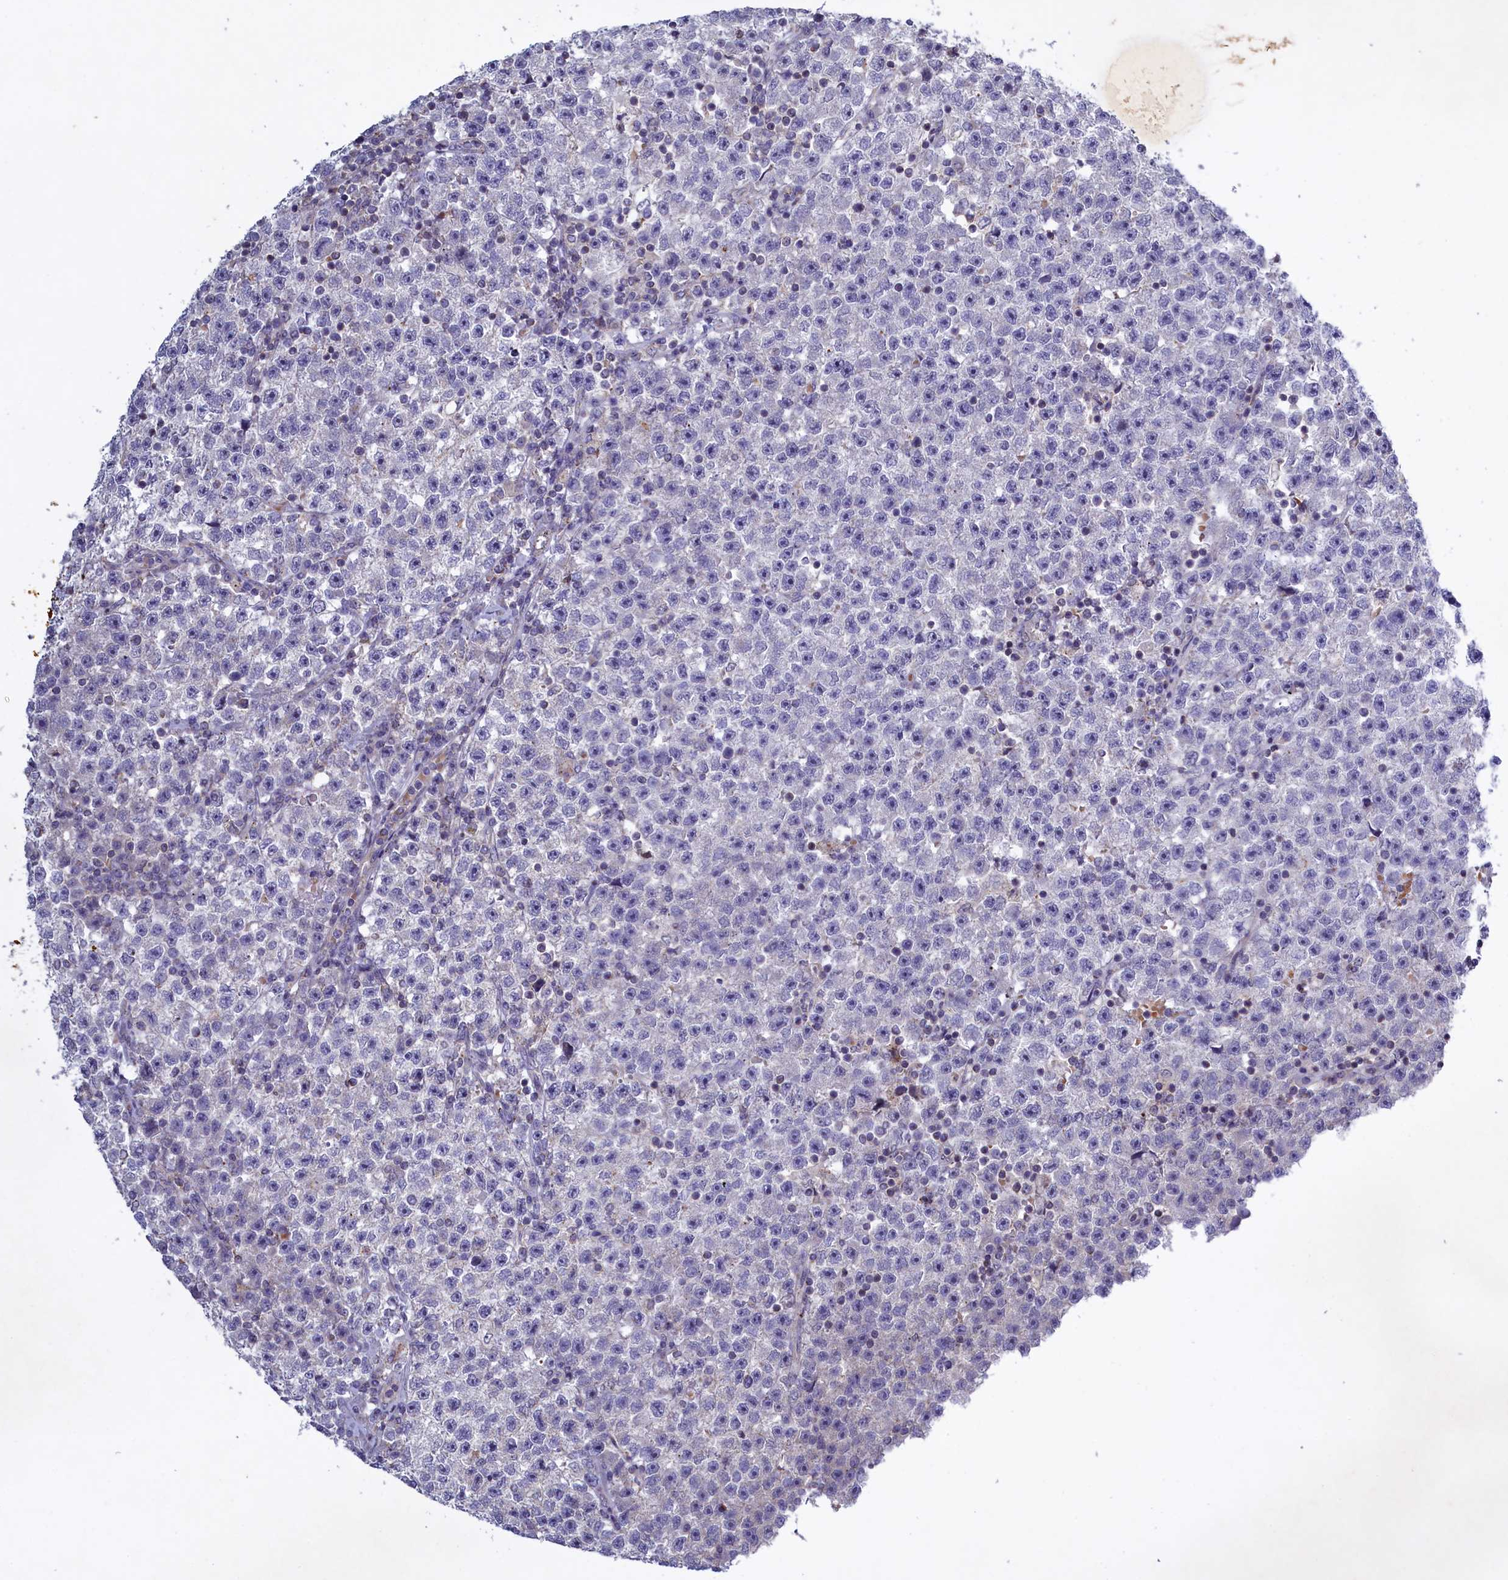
{"staining": {"intensity": "negative", "quantity": "none", "location": "none"}, "tissue": "testis cancer", "cell_type": "Tumor cells", "image_type": "cancer", "snomed": [{"axis": "morphology", "description": "Seminoma, NOS"}, {"axis": "topography", "description": "Testis"}], "caption": "The image displays no staining of tumor cells in testis seminoma.", "gene": "HYKK", "patient": {"sex": "male", "age": 22}}